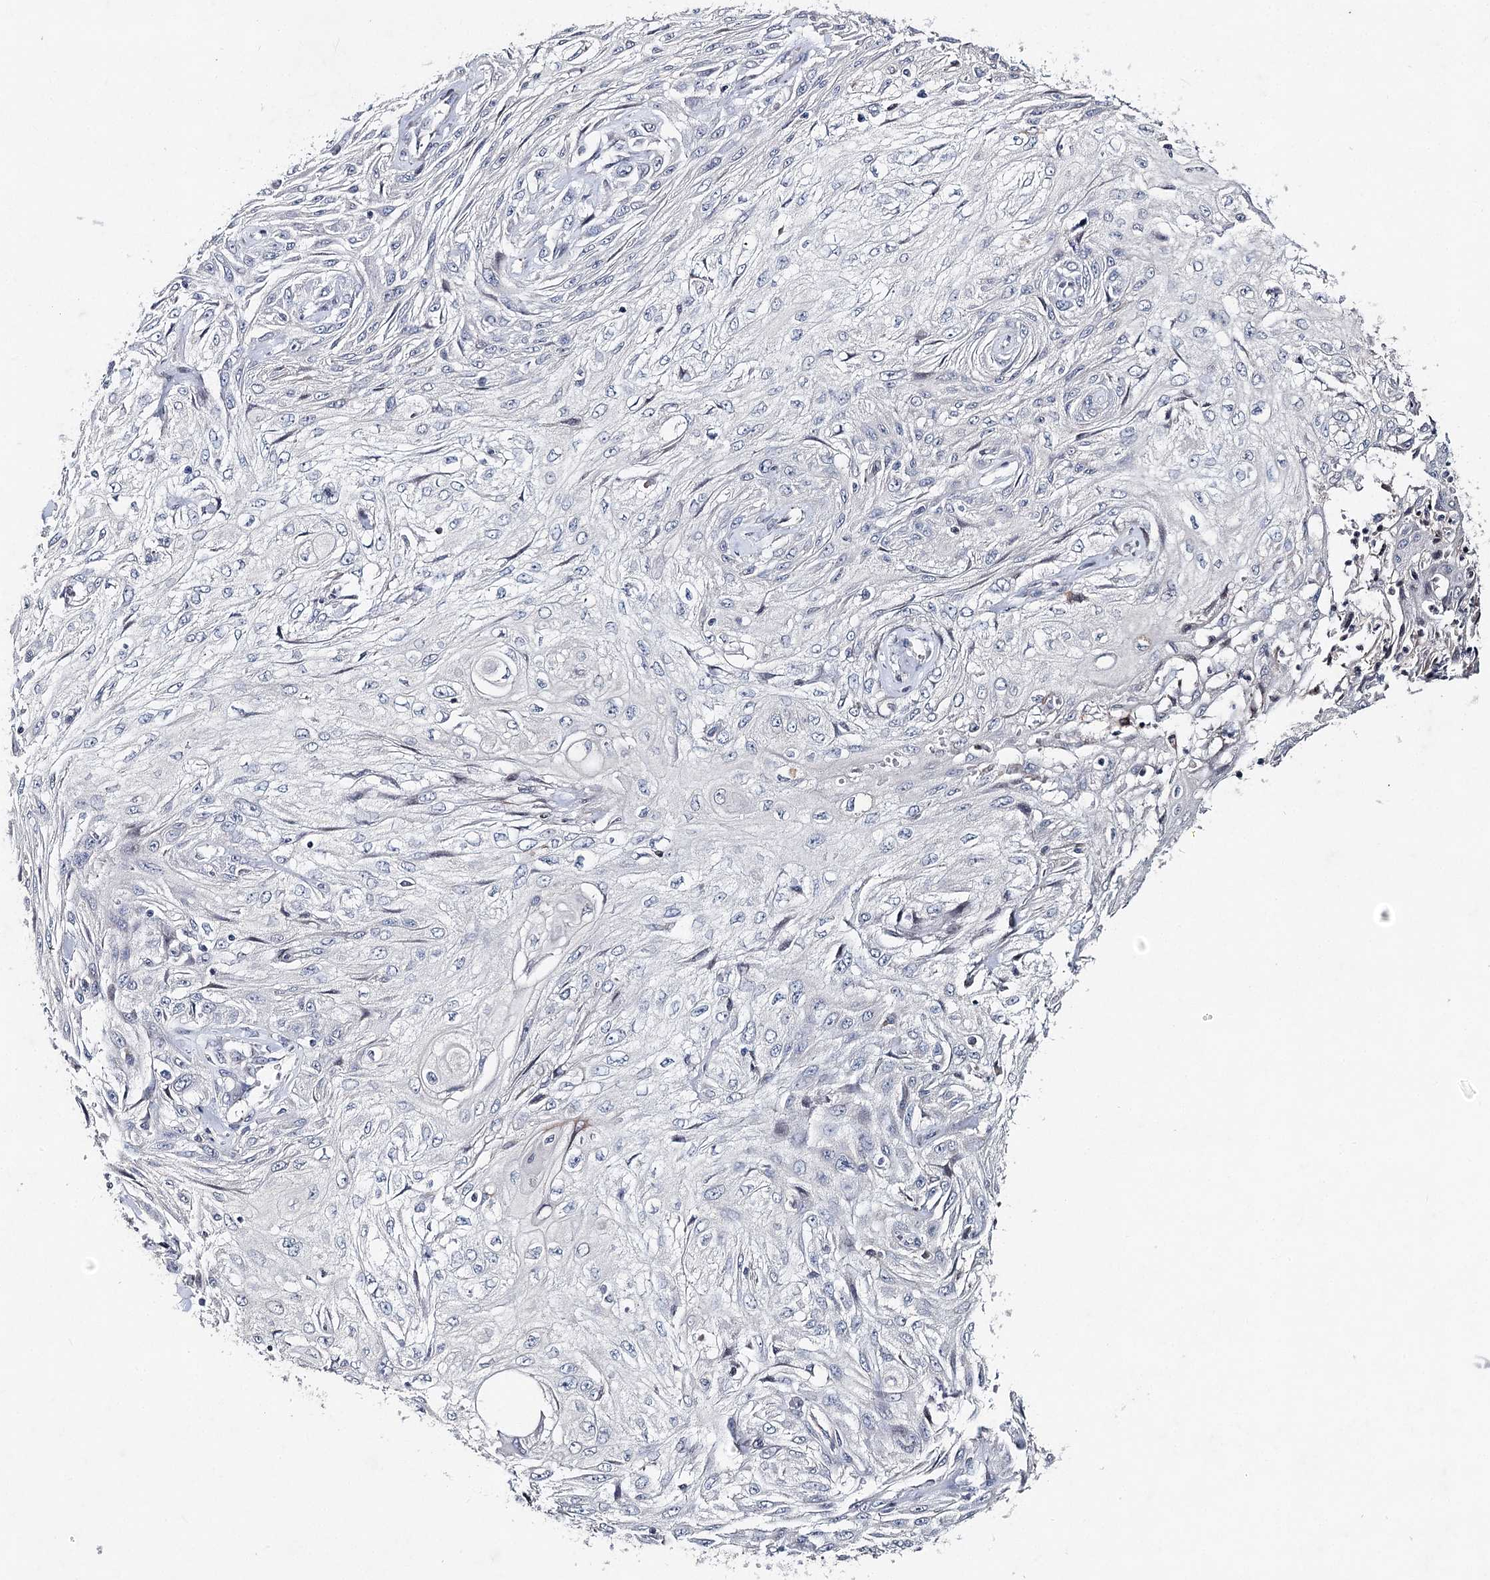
{"staining": {"intensity": "negative", "quantity": "none", "location": "none"}, "tissue": "skin cancer", "cell_type": "Tumor cells", "image_type": "cancer", "snomed": [{"axis": "morphology", "description": "Squamous cell carcinoma, NOS"}, {"axis": "topography", "description": "Skin"}], "caption": "Immunohistochemical staining of skin squamous cell carcinoma shows no significant staining in tumor cells.", "gene": "FRMD4A", "patient": {"sex": "male", "age": 75}}